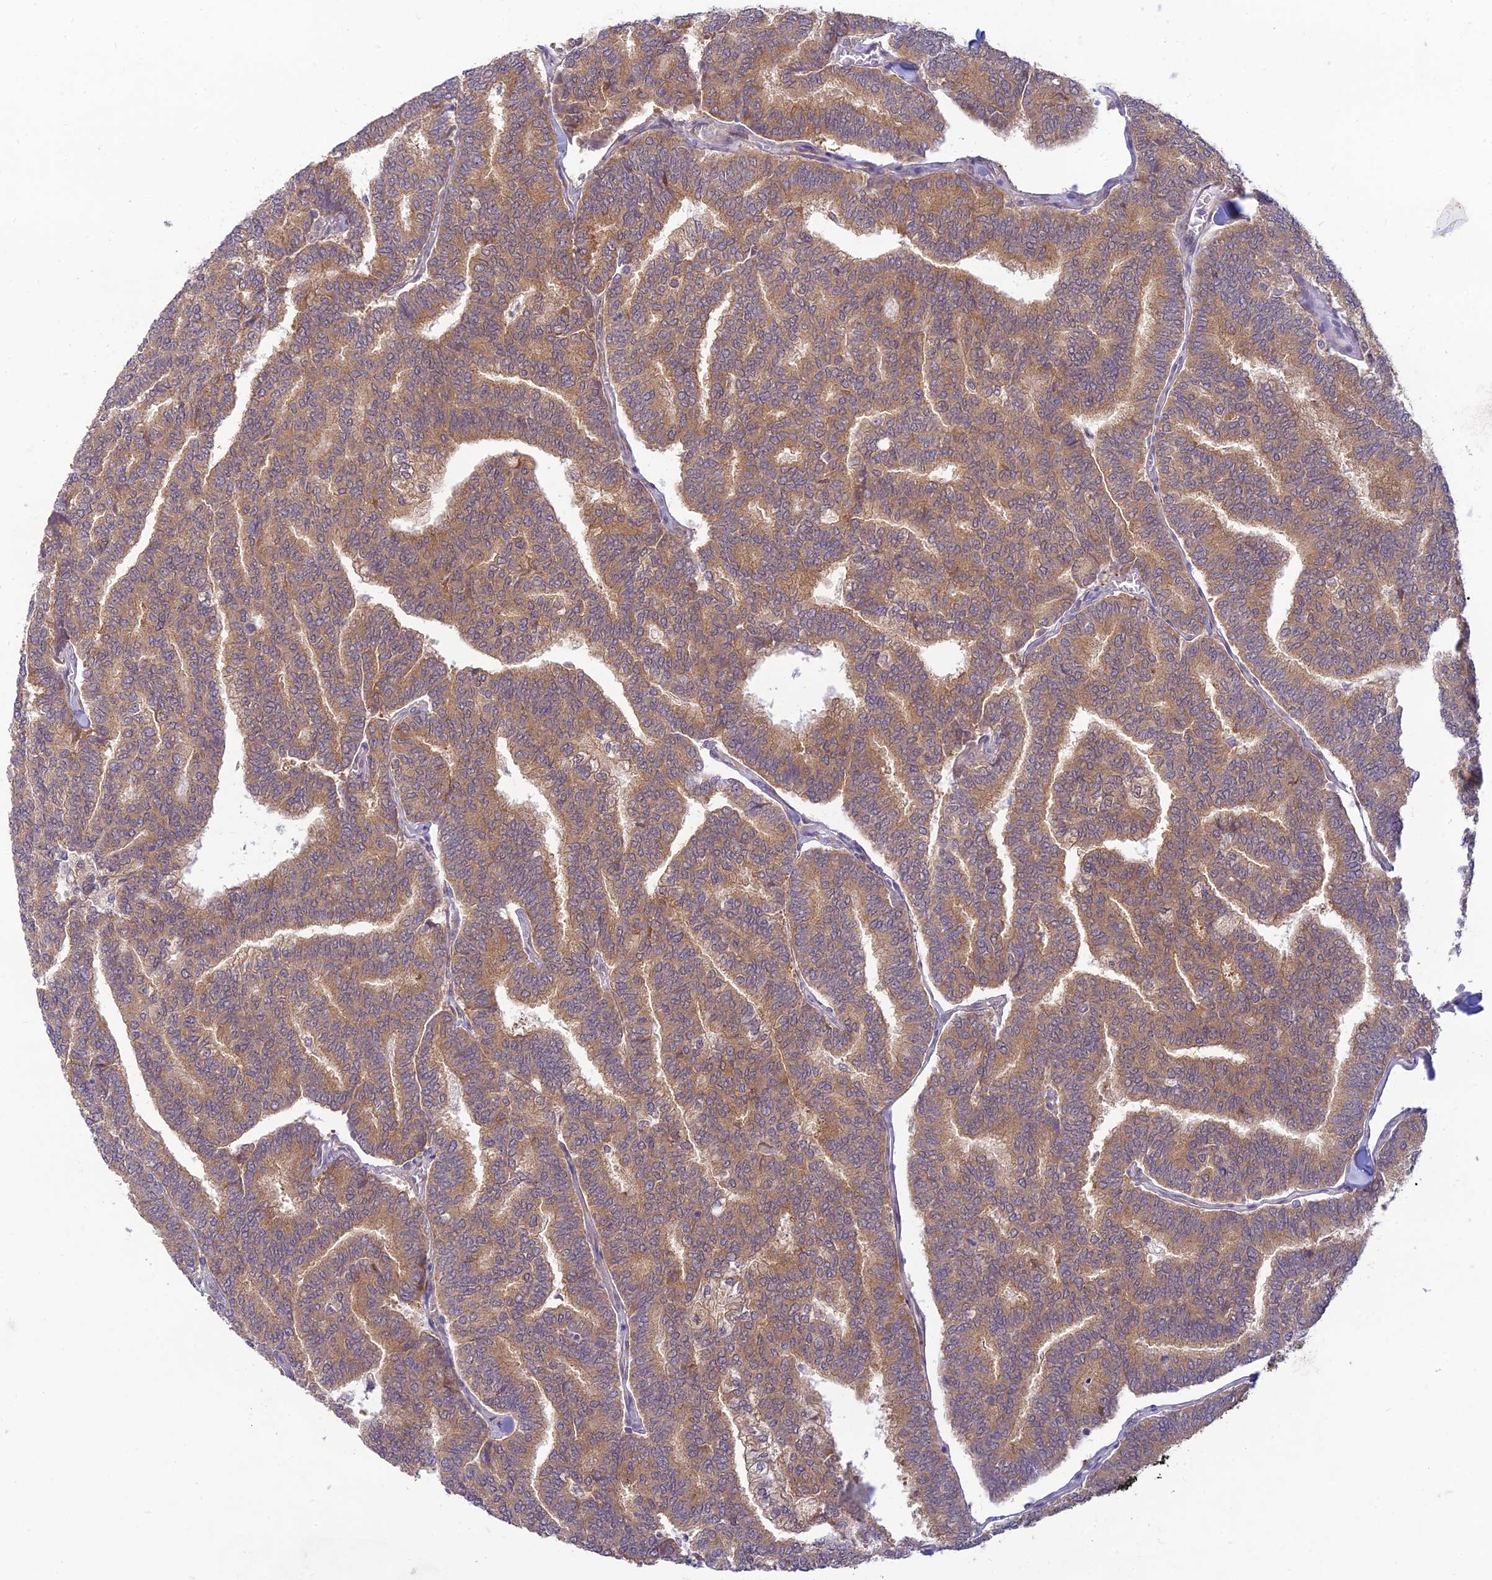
{"staining": {"intensity": "weak", "quantity": ">75%", "location": "cytoplasmic/membranous"}, "tissue": "thyroid cancer", "cell_type": "Tumor cells", "image_type": "cancer", "snomed": [{"axis": "morphology", "description": "Papillary adenocarcinoma, NOS"}, {"axis": "topography", "description": "Thyroid gland"}], "caption": "Immunohistochemical staining of human thyroid cancer shows low levels of weak cytoplasmic/membranous staining in about >75% of tumor cells.", "gene": "SKIC8", "patient": {"sex": "female", "age": 35}}